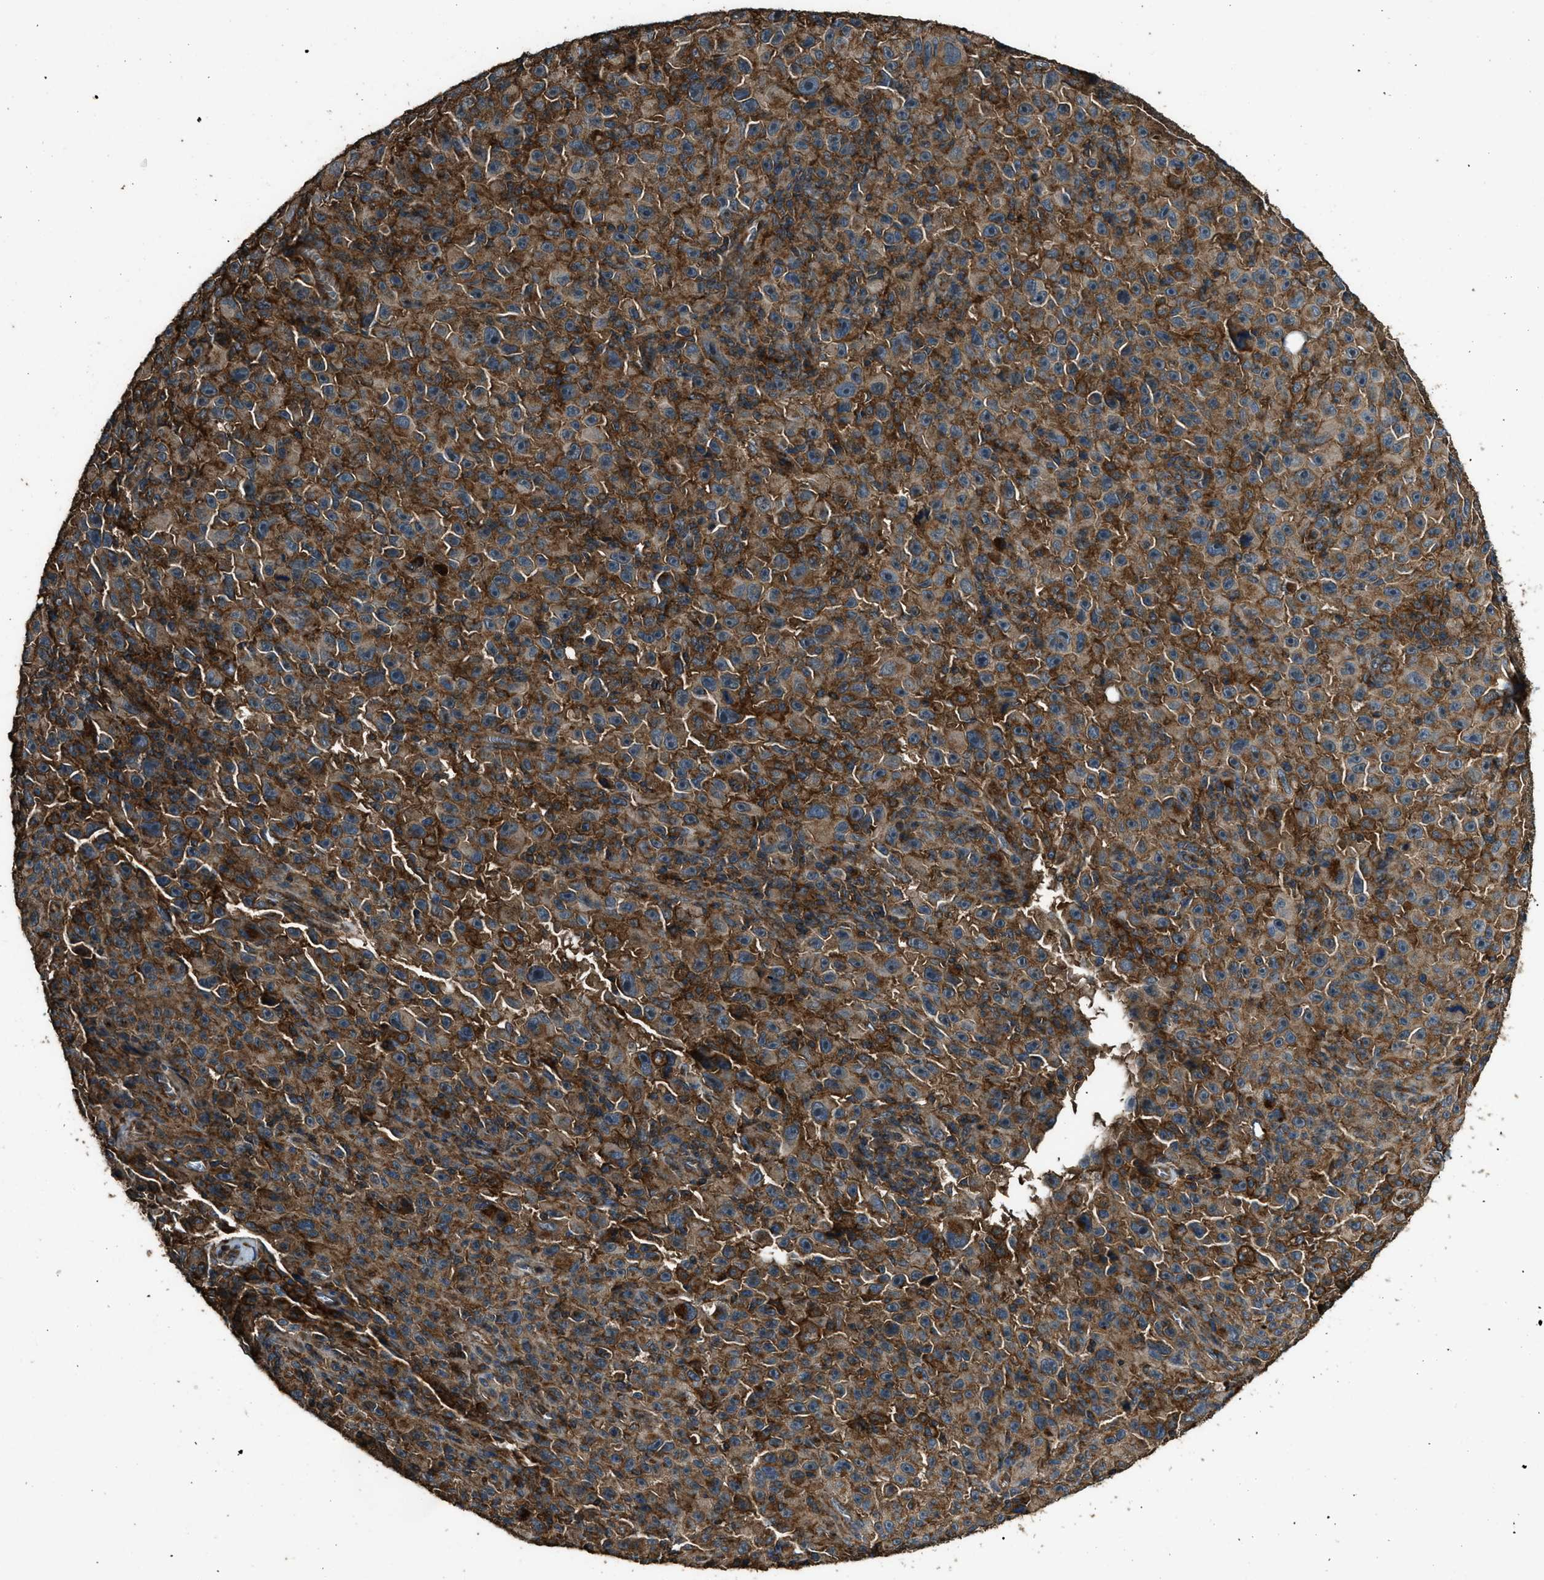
{"staining": {"intensity": "moderate", "quantity": ">75%", "location": "cytoplasmic/membranous"}, "tissue": "melanoma", "cell_type": "Tumor cells", "image_type": "cancer", "snomed": [{"axis": "morphology", "description": "Malignant melanoma, NOS"}, {"axis": "topography", "description": "Skin"}], "caption": "This histopathology image demonstrates malignant melanoma stained with immunohistochemistry (IHC) to label a protein in brown. The cytoplasmic/membranous of tumor cells show moderate positivity for the protein. Nuclei are counter-stained blue.", "gene": "MAP3K8", "patient": {"sex": "female", "age": 82}}